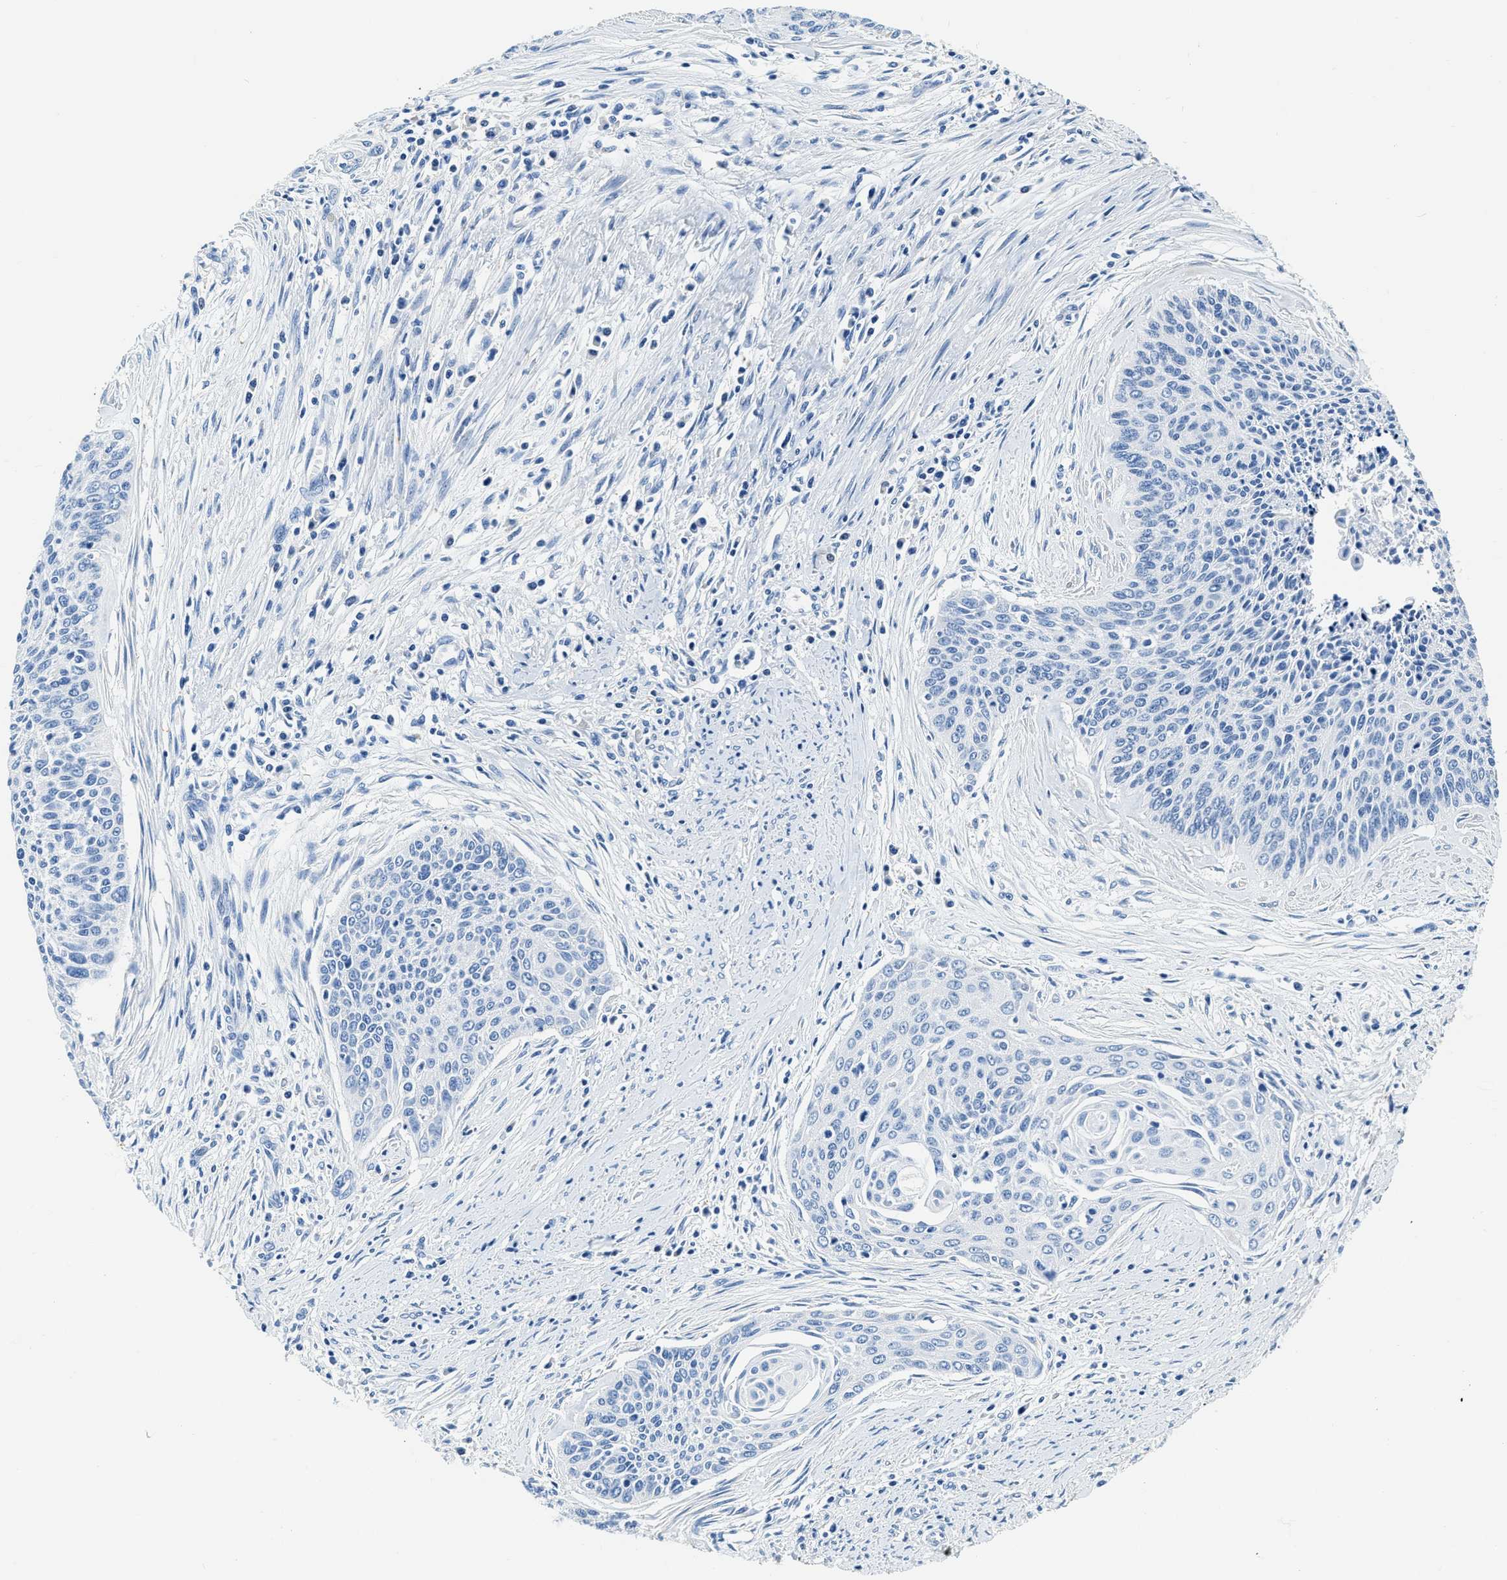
{"staining": {"intensity": "negative", "quantity": "none", "location": "none"}, "tissue": "cervical cancer", "cell_type": "Tumor cells", "image_type": "cancer", "snomed": [{"axis": "morphology", "description": "Squamous cell carcinoma, NOS"}, {"axis": "topography", "description": "Cervix"}], "caption": "Protein analysis of cervical cancer exhibits no significant expression in tumor cells.", "gene": "ZDHHC13", "patient": {"sex": "female", "age": 55}}